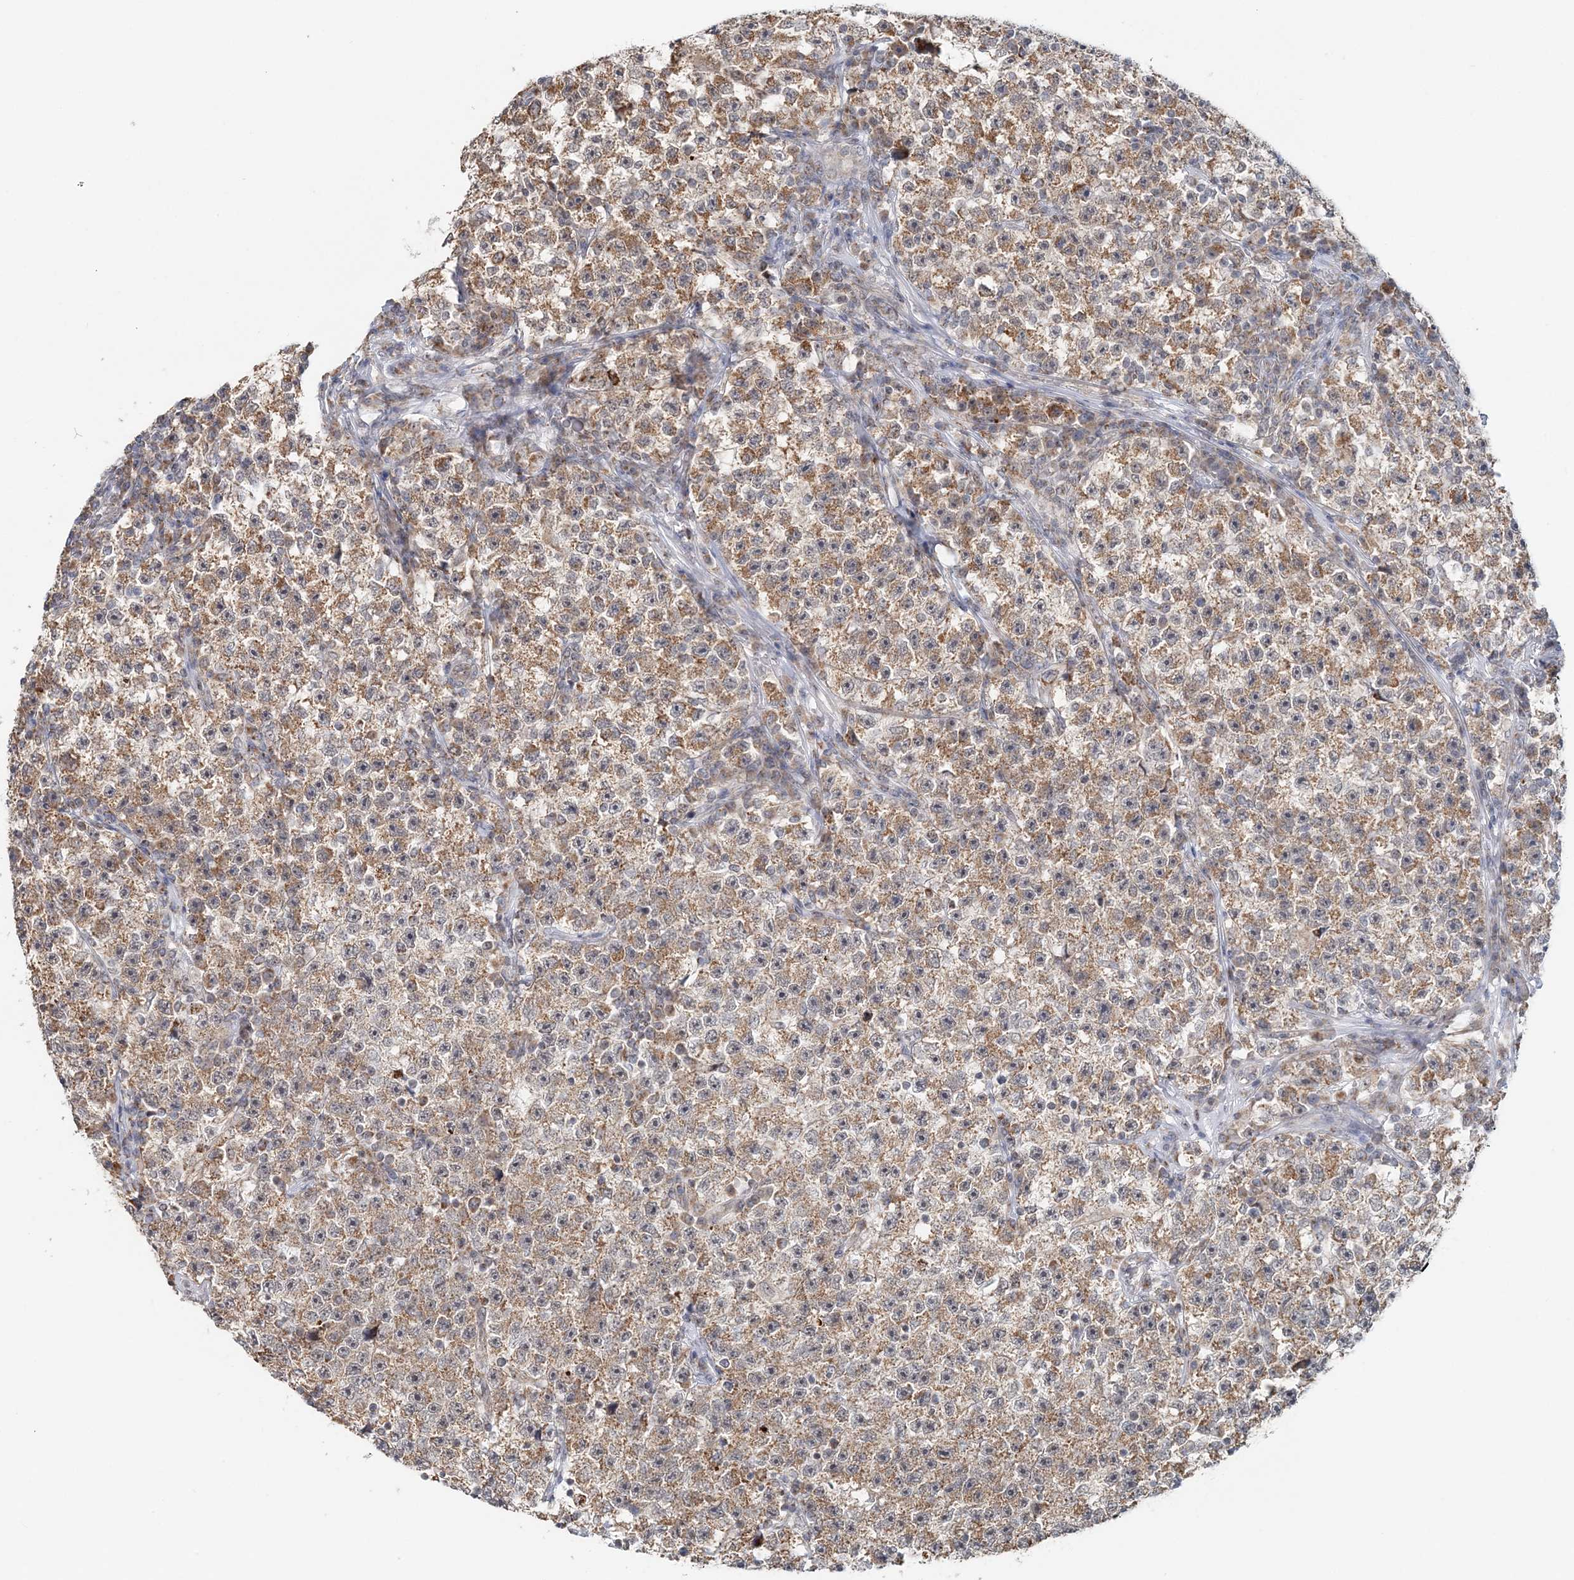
{"staining": {"intensity": "moderate", "quantity": ">75%", "location": "cytoplasmic/membranous"}, "tissue": "testis cancer", "cell_type": "Tumor cells", "image_type": "cancer", "snomed": [{"axis": "morphology", "description": "Seminoma, NOS"}, {"axis": "topography", "description": "Testis"}], "caption": "This micrograph demonstrates immunohistochemistry staining of human testis seminoma, with medium moderate cytoplasmic/membranous staining in approximately >75% of tumor cells.", "gene": "RNF150", "patient": {"sex": "male", "age": 22}}